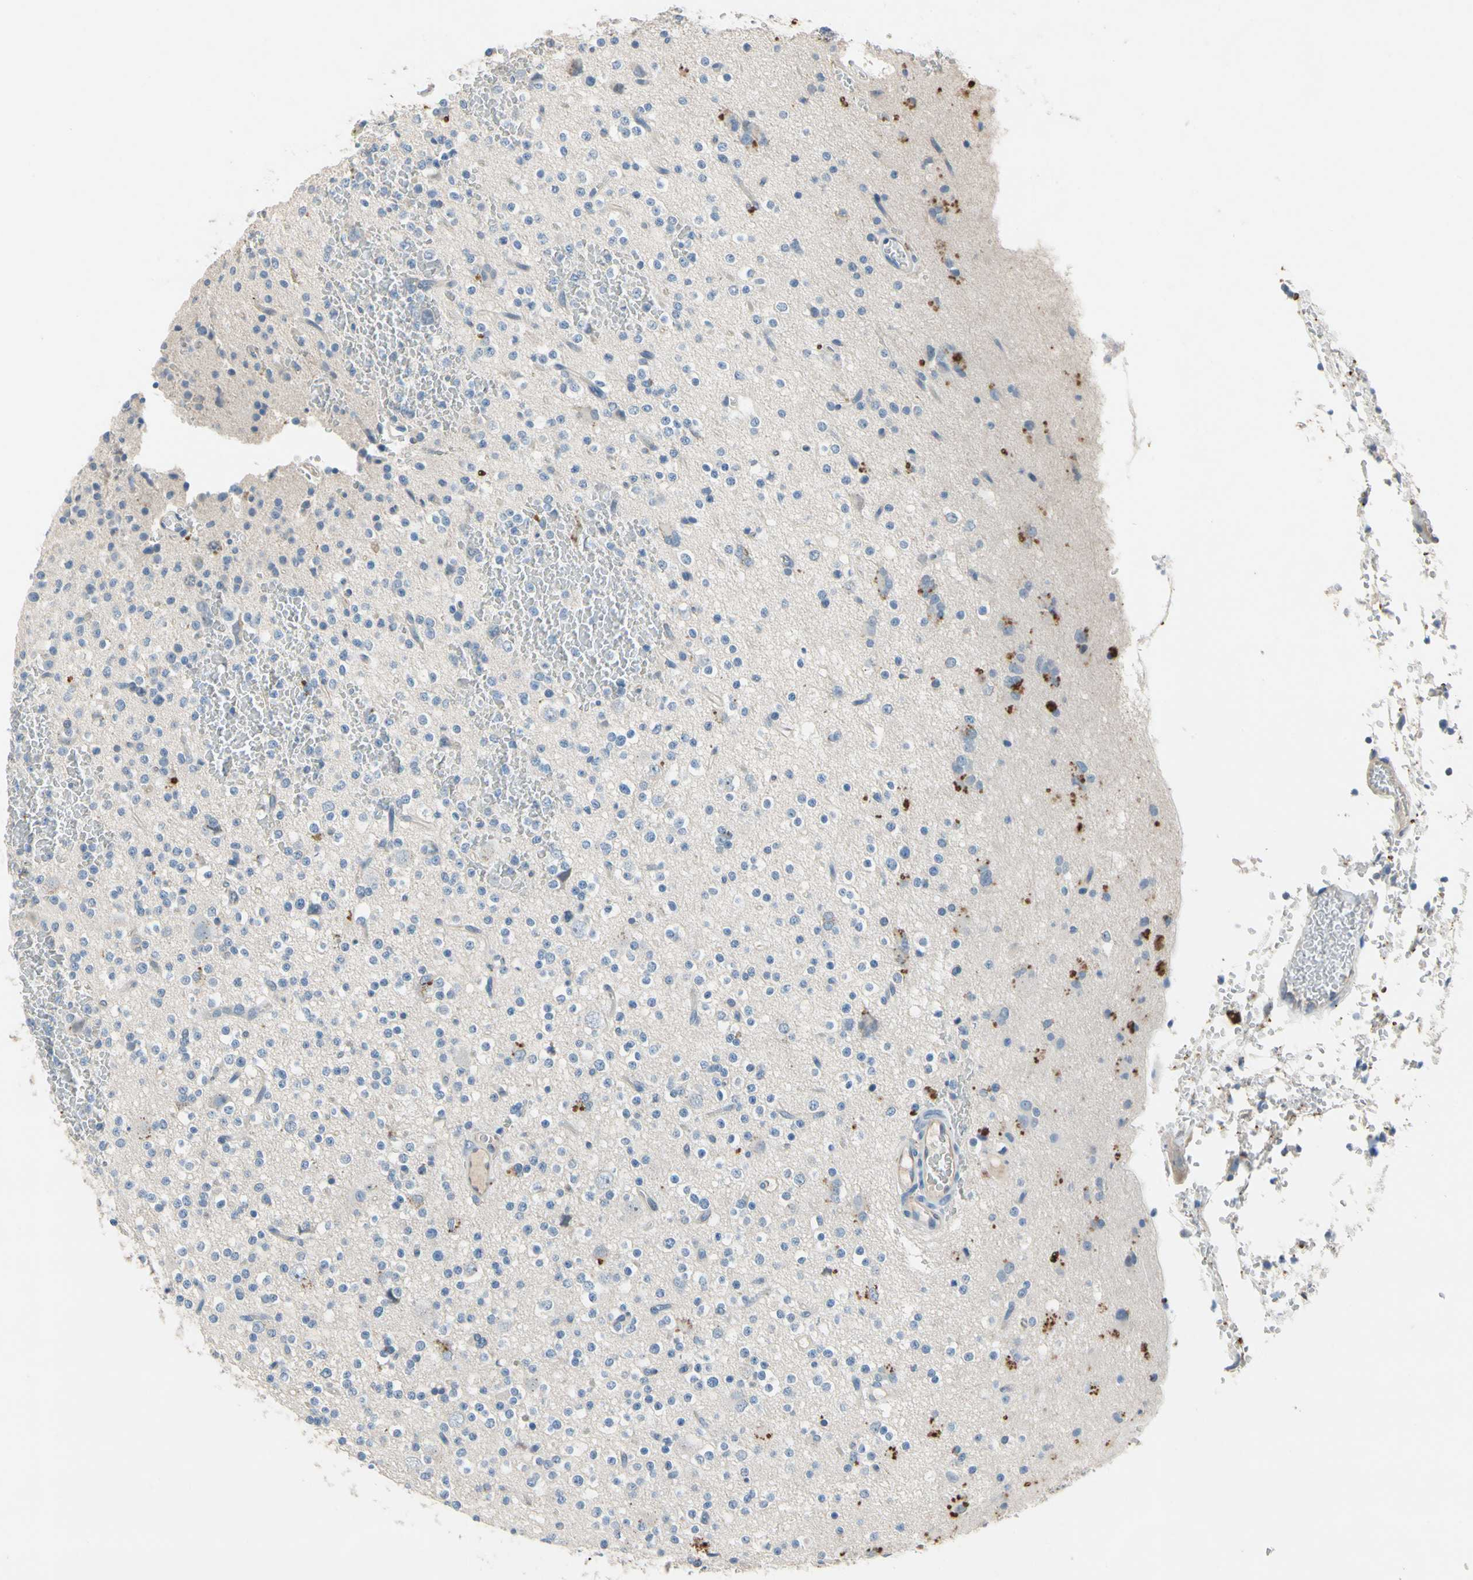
{"staining": {"intensity": "negative", "quantity": "none", "location": "none"}, "tissue": "glioma", "cell_type": "Tumor cells", "image_type": "cancer", "snomed": [{"axis": "morphology", "description": "Glioma, malignant, High grade"}, {"axis": "topography", "description": "Brain"}], "caption": "IHC of glioma shows no expression in tumor cells.", "gene": "CPA3", "patient": {"sex": "male", "age": 47}}